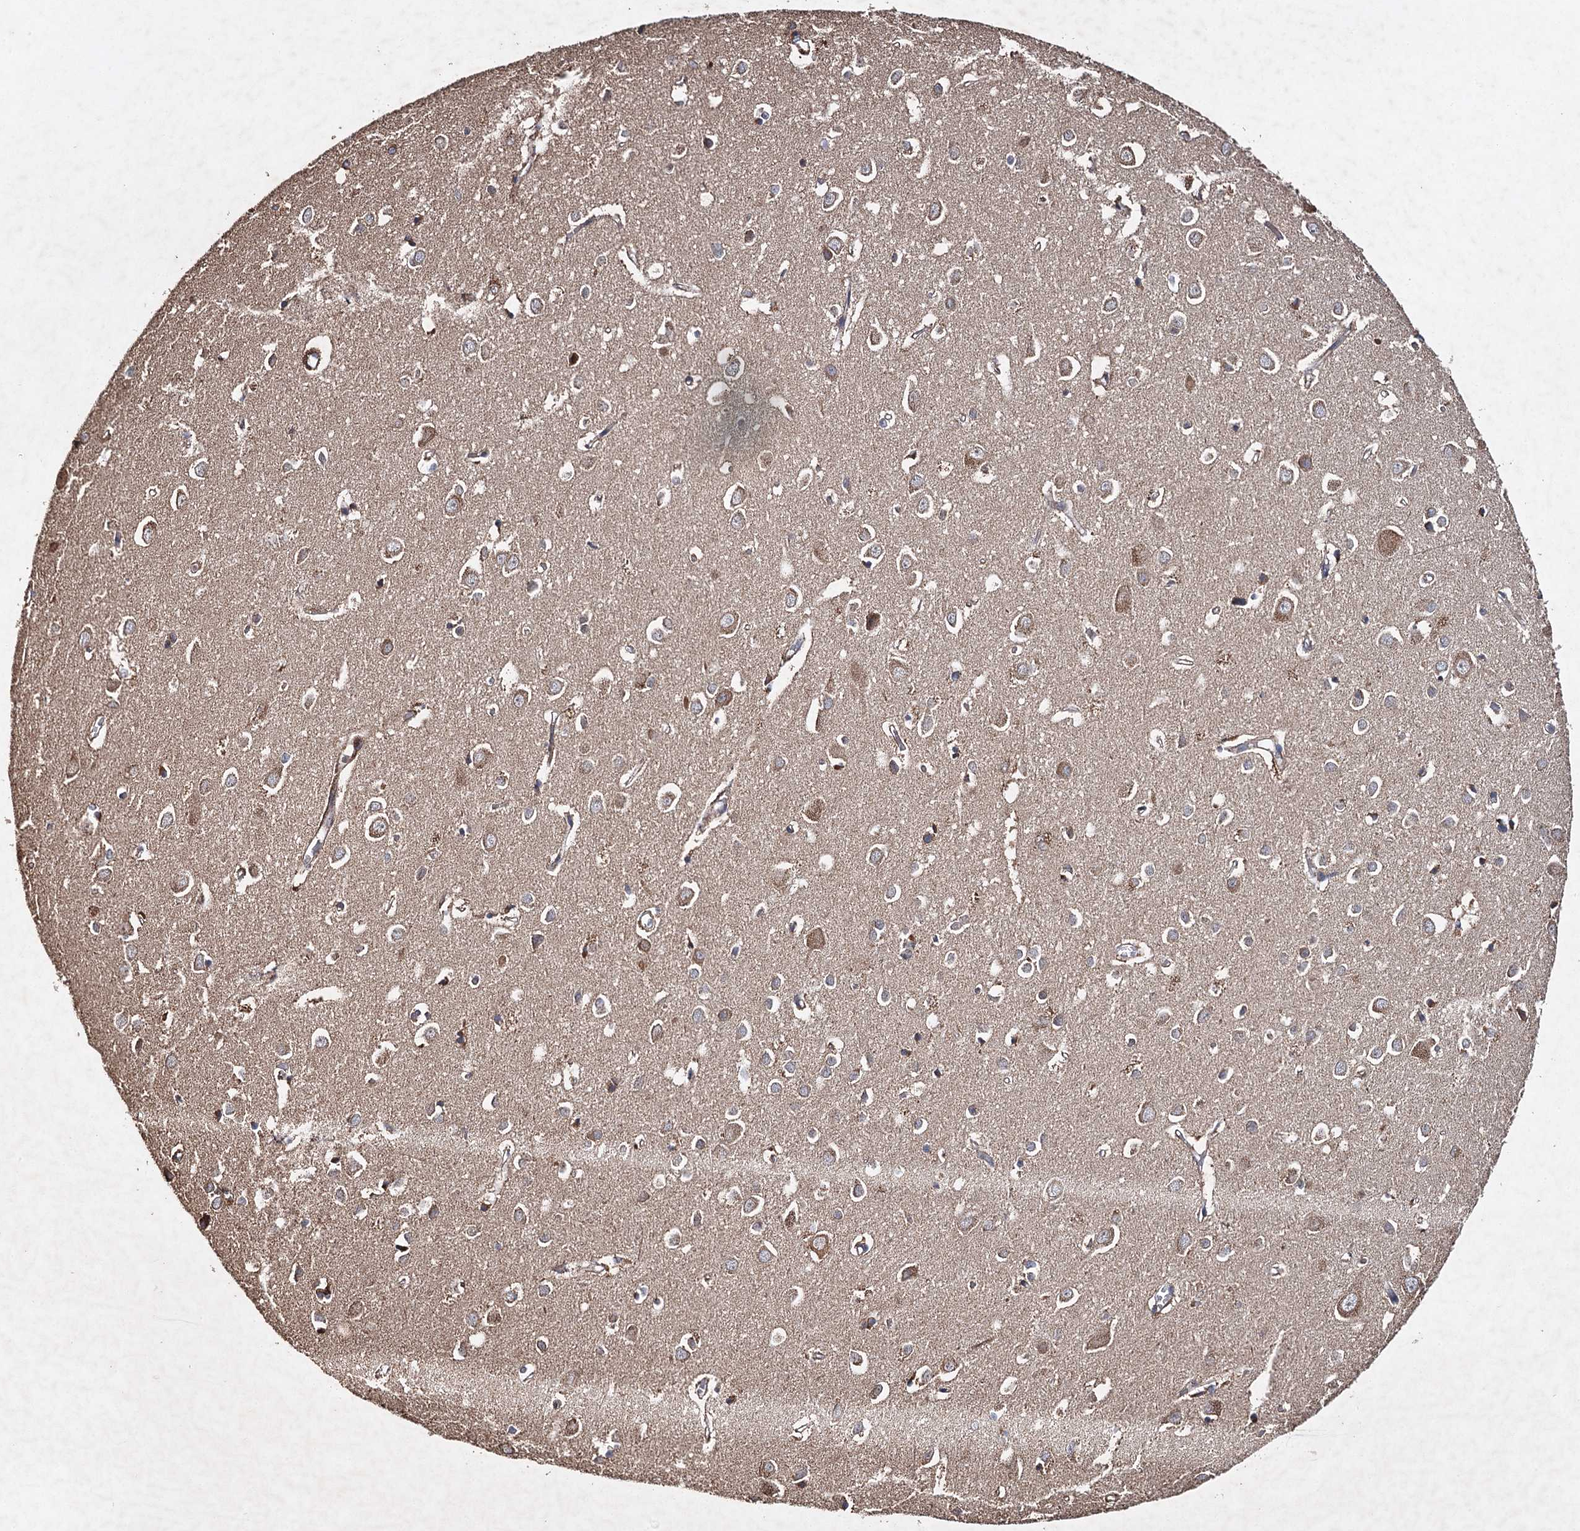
{"staining": {"intensity": "weak", "quantity": ">75%", "location": "cytoplasmic/membranous"}, "tissue": "cerebral cortex", "cell_type": "Endothelial cells", "image_type": "normal", "snomed": [{"axis": "morphology", "description": "Normal tissue, NOS"}, {"axis": "topography", "description": "Cerebral cortex"}], "caption": "High-magnification brightfield microscopy of benign cerebral cortex stained with DAB (3,3'-diaminobenzidine) (brown) and counterstained with hematoxylin (blue). endothelial cells exhibit weak cytoplasmic/membranous positivity is identified in approximately>75% of cells.", "gene": "PIK3CB", "patient": {"sex": "female", "age": 64}}